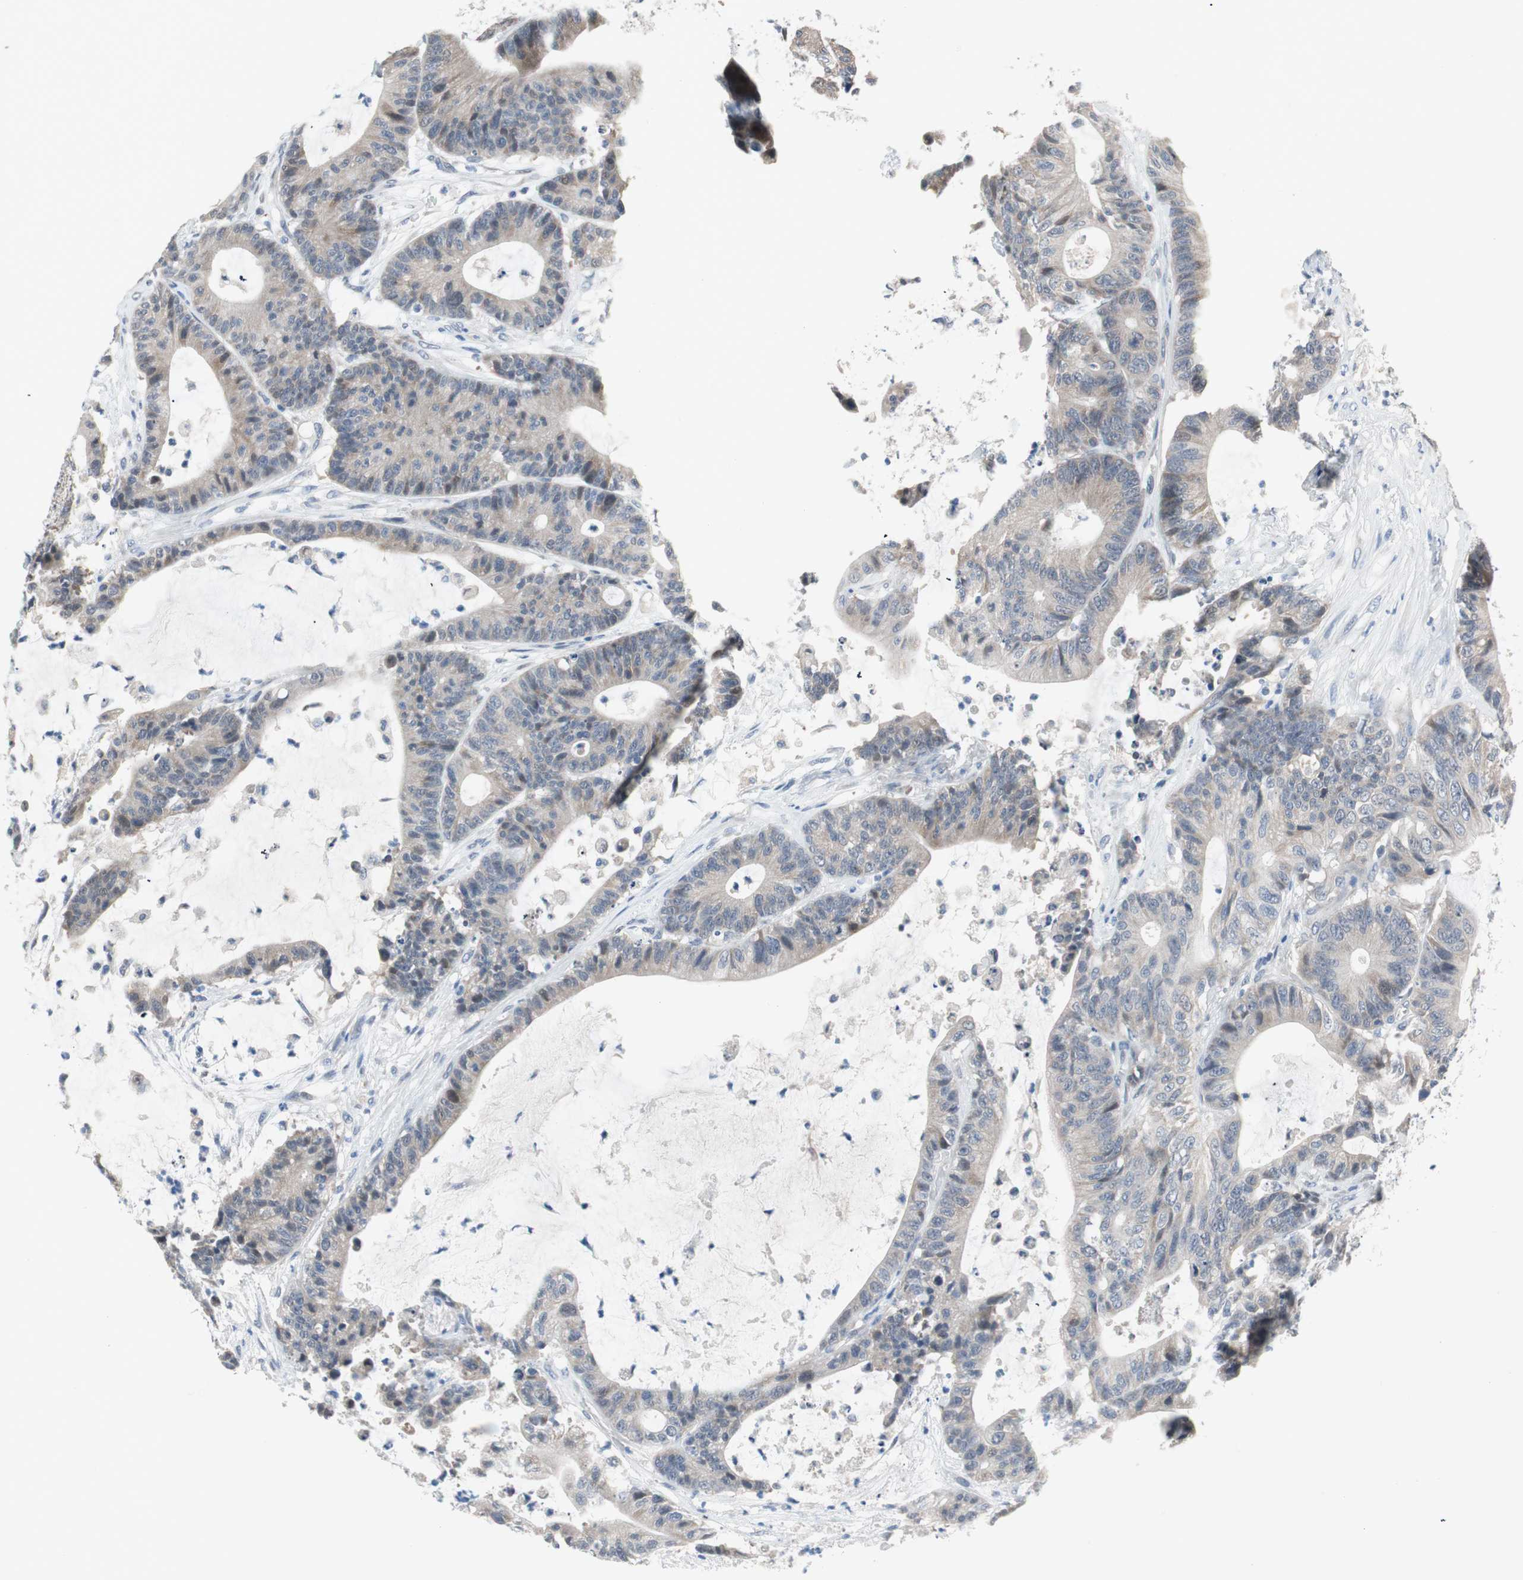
{"staining": {"intensity": "weak", "quantity": "25%-75%", "location": "cytoplasmic/membranous"}, "tissue": "colorectal cancer", "cell_type": "Tumor cells", "image_type": "cancer", "snomed": [{"axis": "morphology", "description": "Adenocarcinoma, NOS"}, {"axis": "topography", "description": "Colon"}], "caption": "Weak cytoplasmic/membranous expression is seen in approximately 25%-75% of tumor cells in adenocarcinoma (colorectal).", "gene": "GRHL1", "patient": {"sex": "female", "age": 84}}